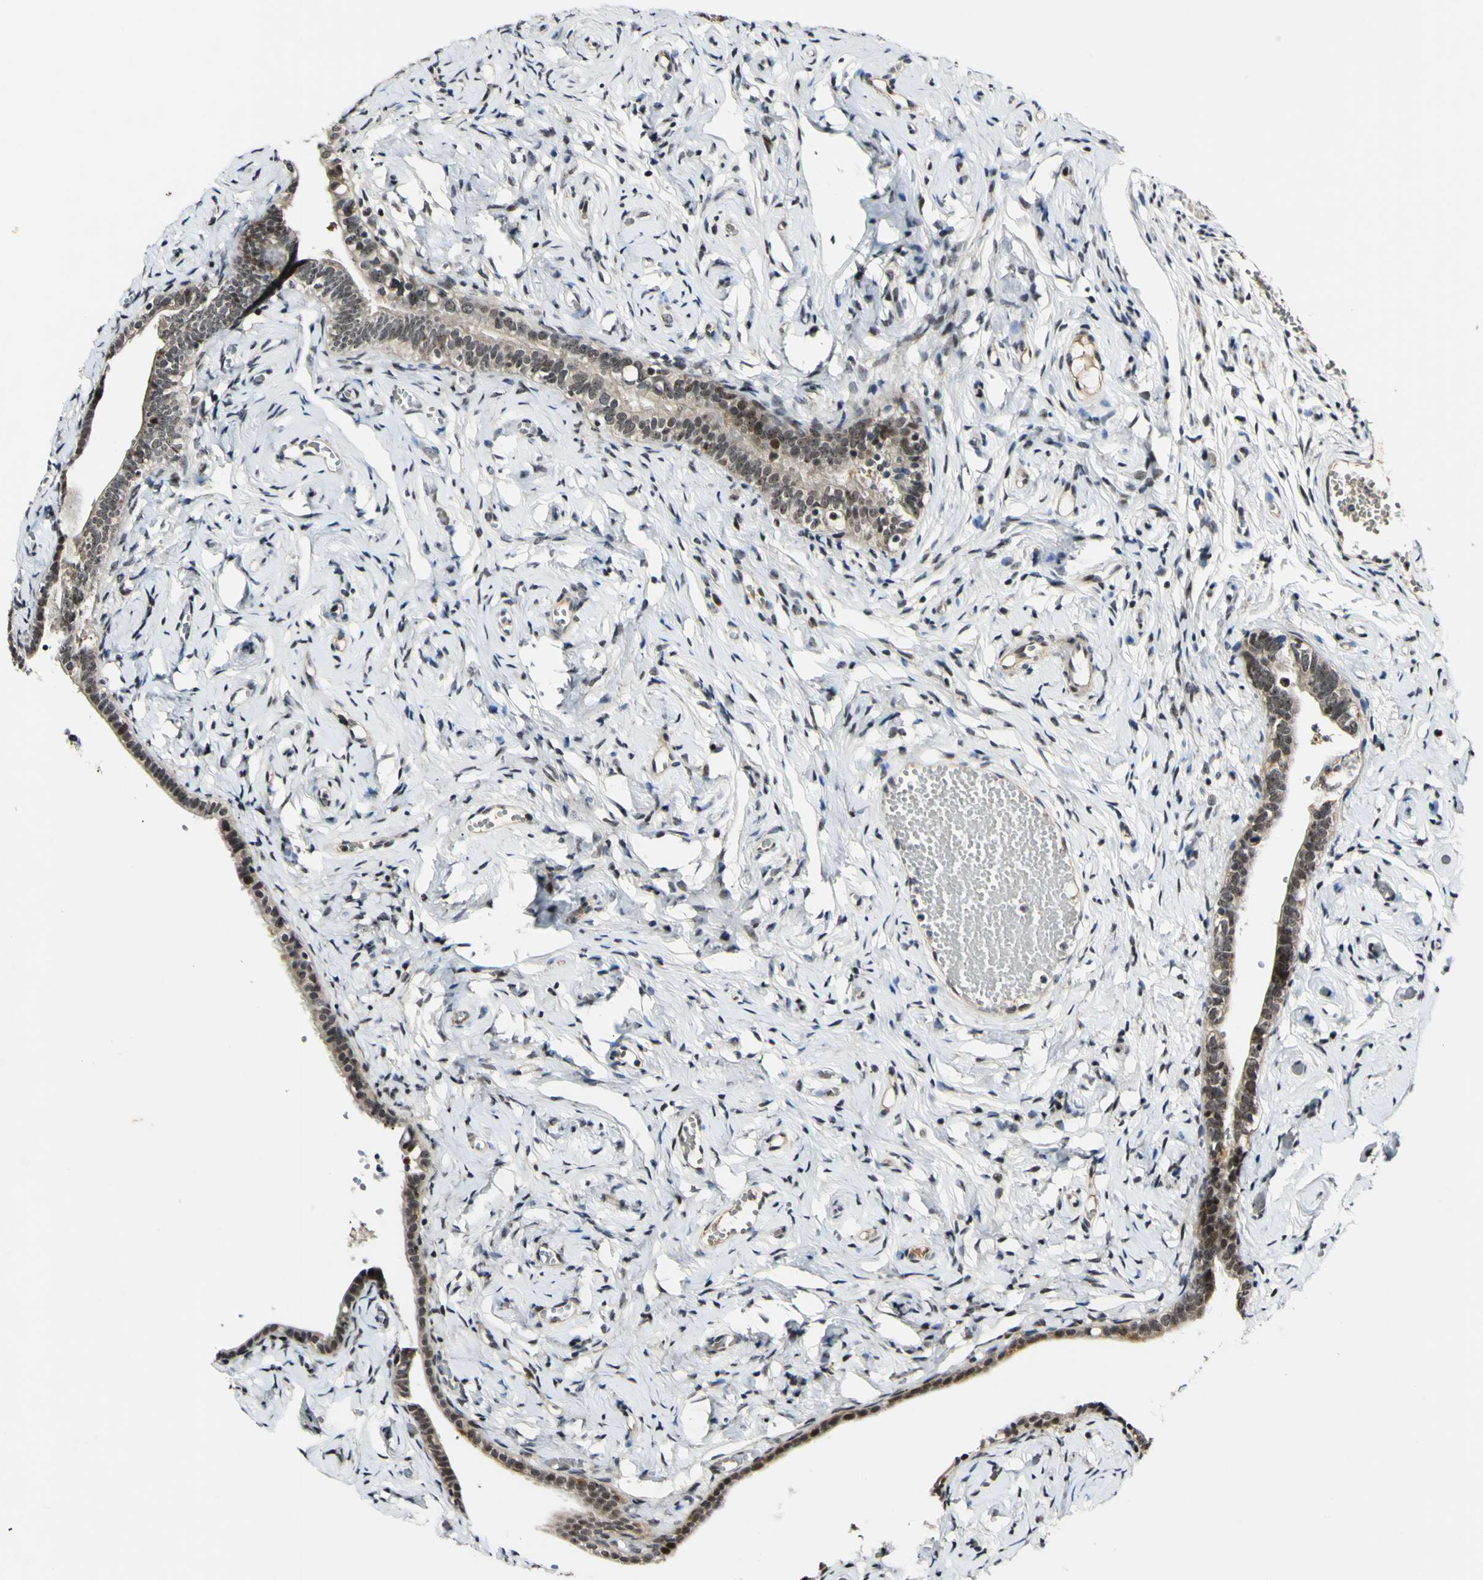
{"staining": {"intensity": "moderate", "quantity": ">75%", "location": "cytoplasmic/membranous,nuclear"}, "tissue": "fallopian tube", "cell_type": "Glandular cells", "image_type": "normal", "snomed": [{"axis": "morphology", "description": "Normal tissue, NOS"}, {"axis": "topography", "description": "Fallopian tube"}], "caption": "Immunohistochemical staining of benign human fallopian tube displays moderate cytoplasmic/membranous,nuclear protein staining in about >75% of glandular cells.", "gene": "POLR2F", "patient": {"sex": "female", "age": 71}}